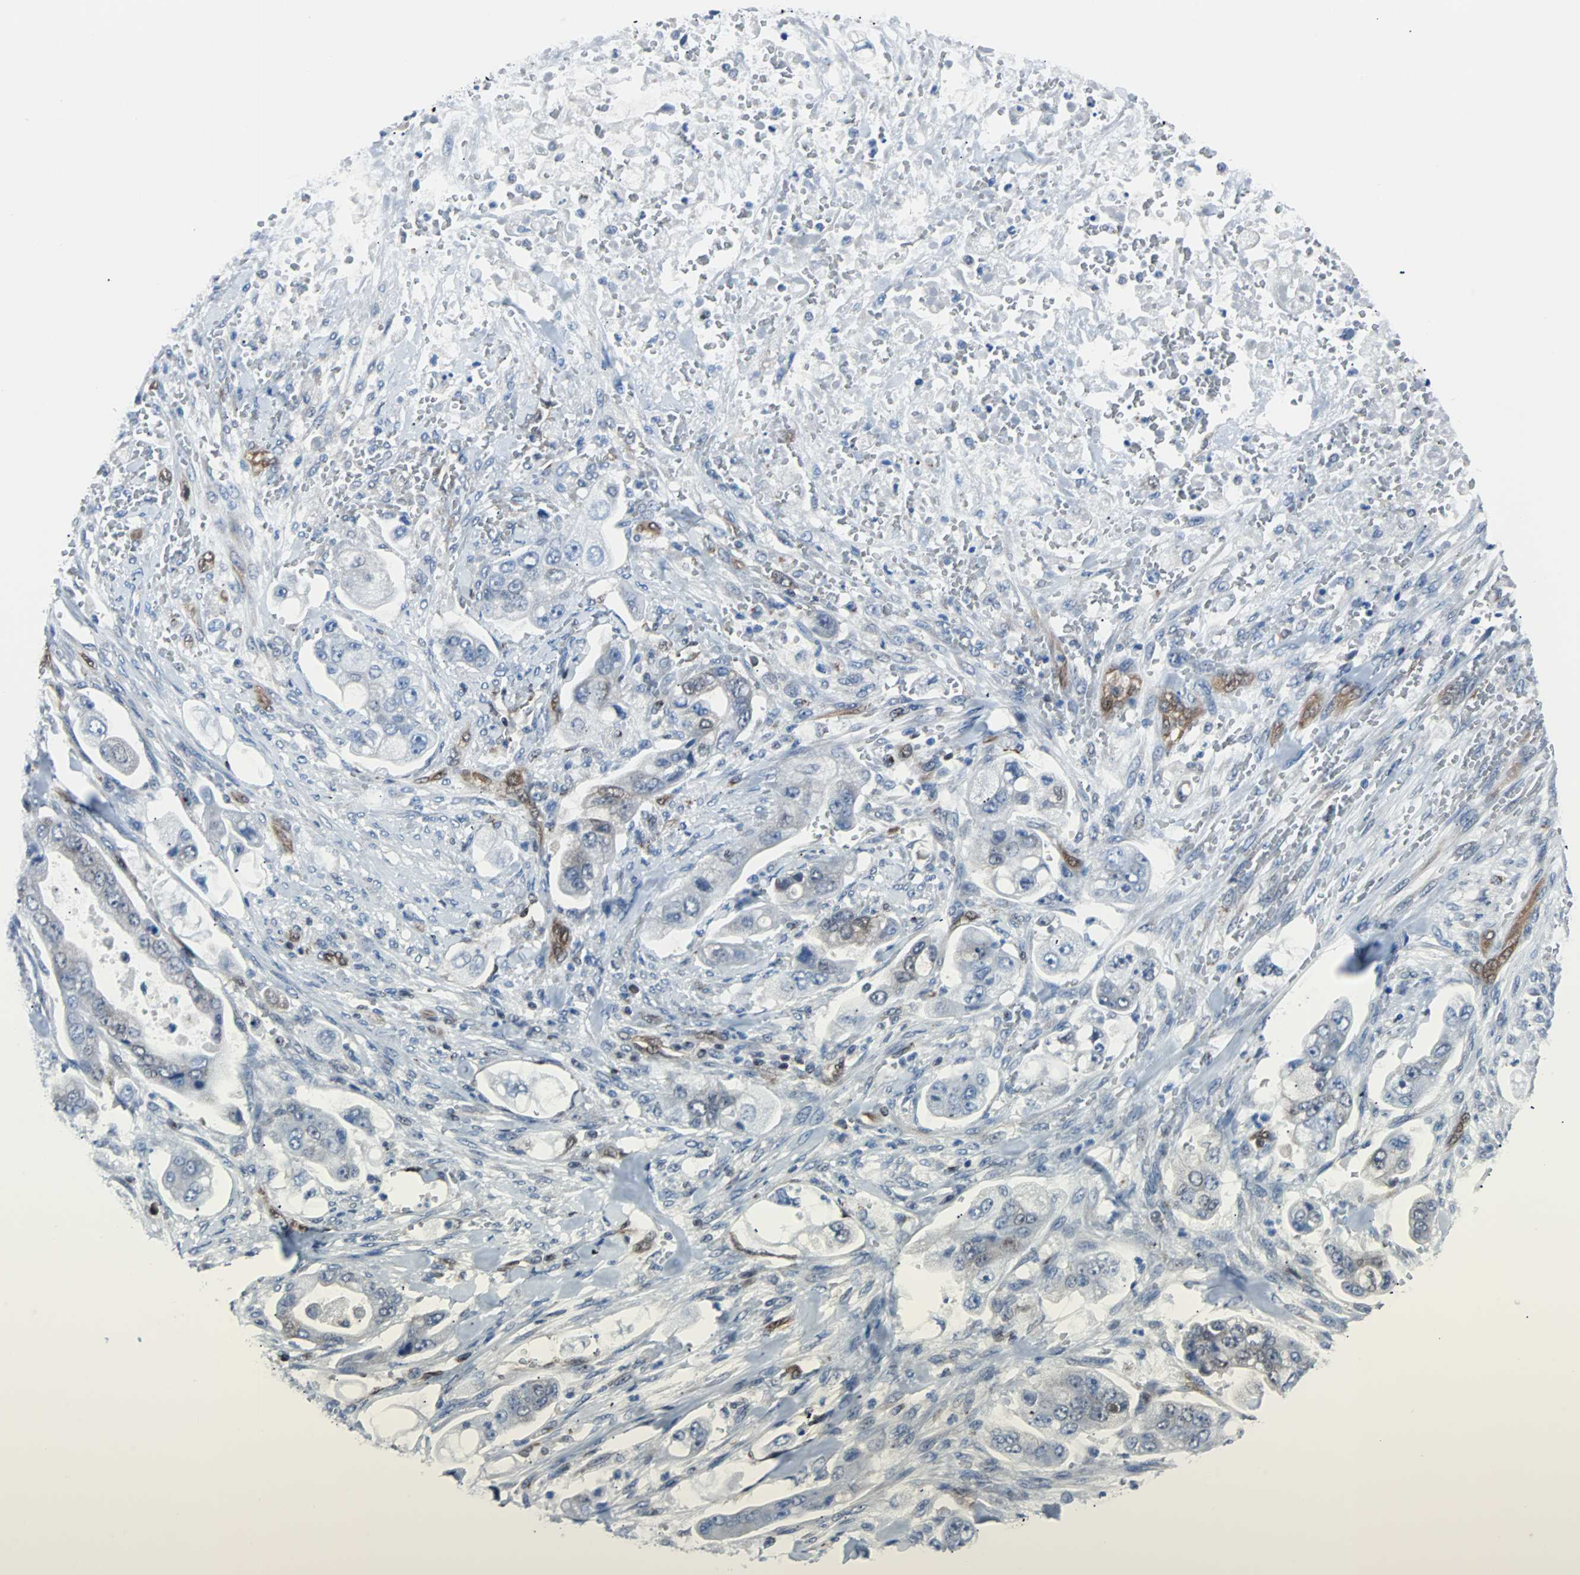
{"staining": {"intensity": "negative", "quantity": "none", "location": "none"}, "tissue": "stomach cancer", "cell_type": "Tumor cells", "image_type": "cancer", "snomed": [{"axis": "morphology", "description": "Adenocarcinoma, NOS"}, {"axis": "topography", "description": "Stomach"}], "caption": "Tumor cells show no significant positivity in stomach cancer.", "gene": "MAP2K6", "patient": {"sex": "male", "age": 62}}